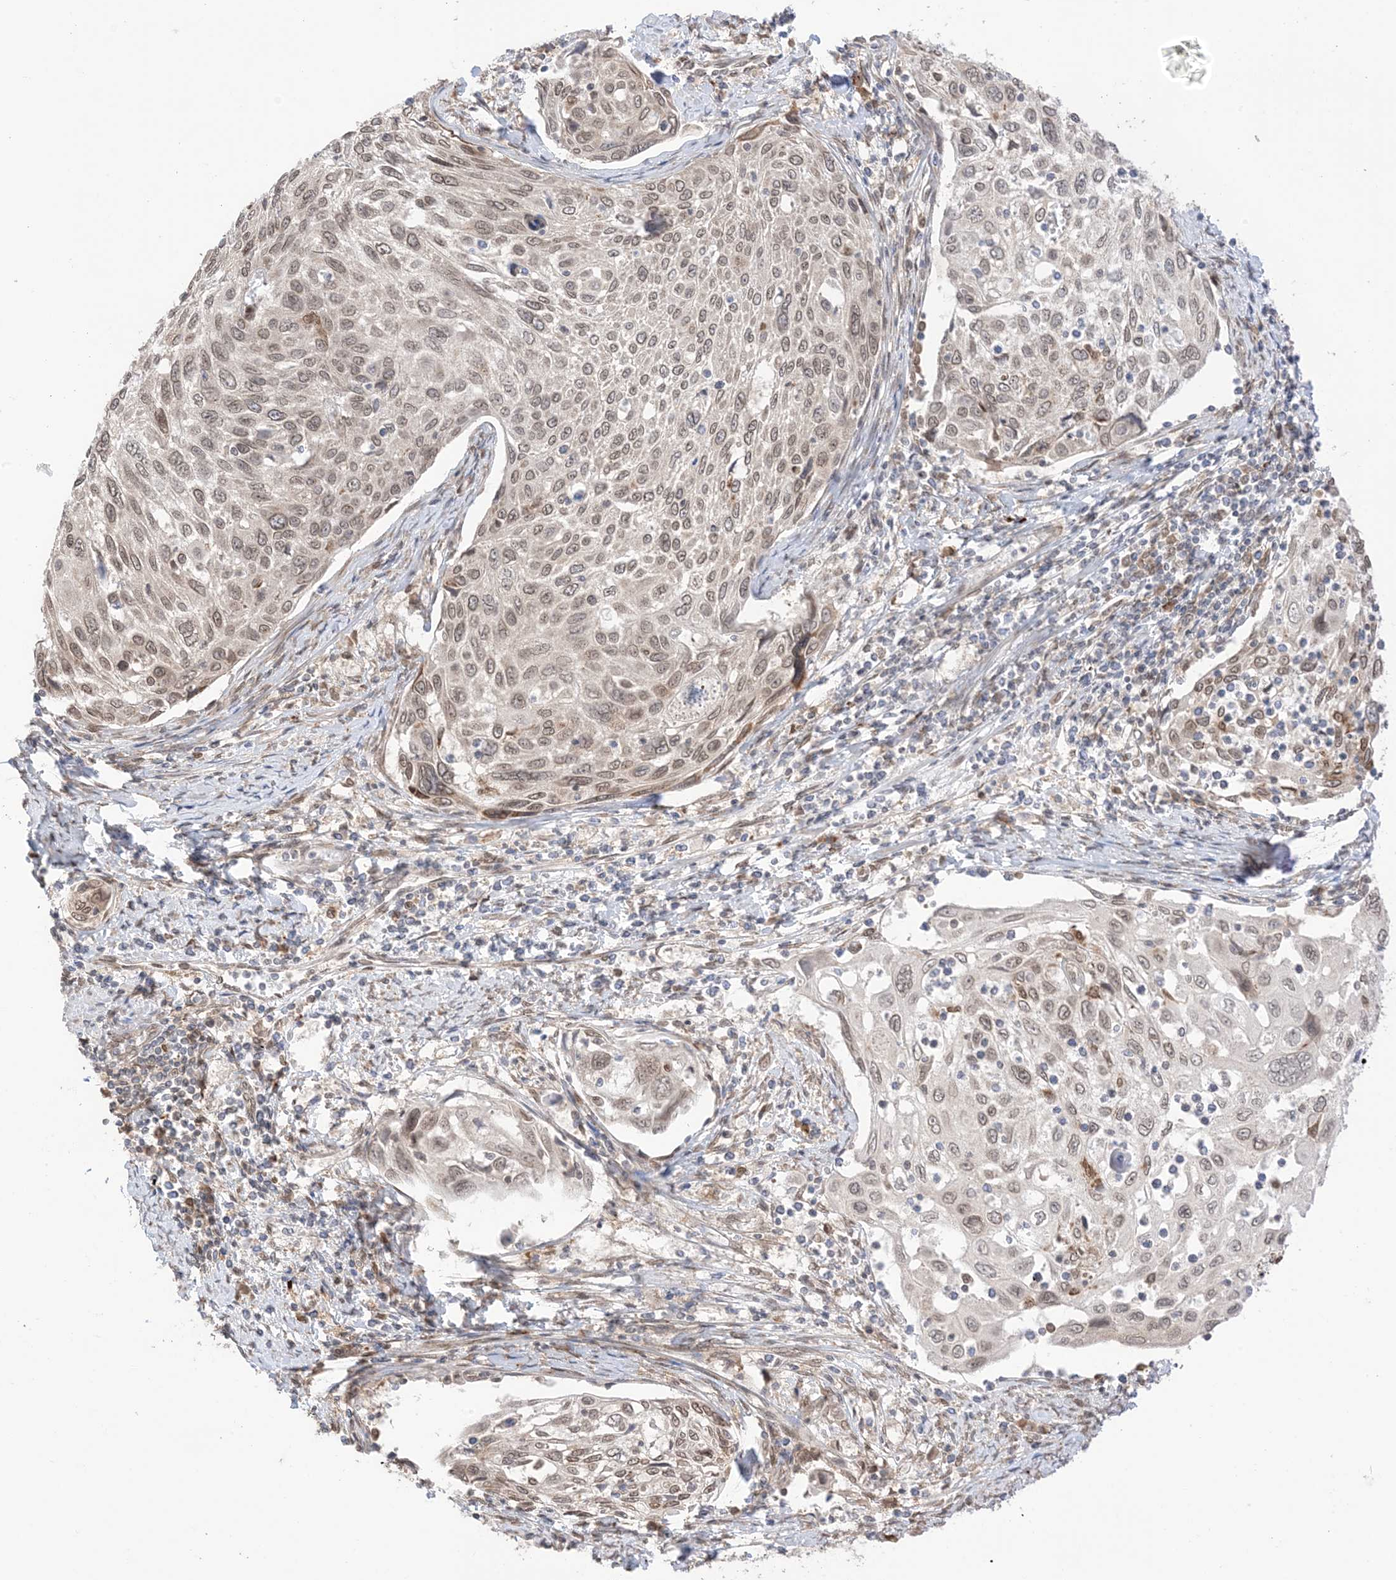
{"staining": {"intensity": "weak", "quantity": ">75%", "location": "cytoplasmic/membranous,nuclear"}, "tissue": "cervical cancer", "cell_type": "Tumor cells", "image_type": "cancer", "snomed": [{"axis": "morphology", "description": "Squamous cell carcinoma, NOS"}, {"axis": "topography", "description": "Cervix"}], "caption": "The photomicrograph shows staining of cervical squamous cell carcinoma, revealing weak cytoplasmic/membranous and nuclear protein staining (brown color) within tumor cells. (brown staining indicates protein expression, while blue staining denotes nuclei).", "gene": "UBE2E2", "patient": {"sex": "female", "age": 70}}